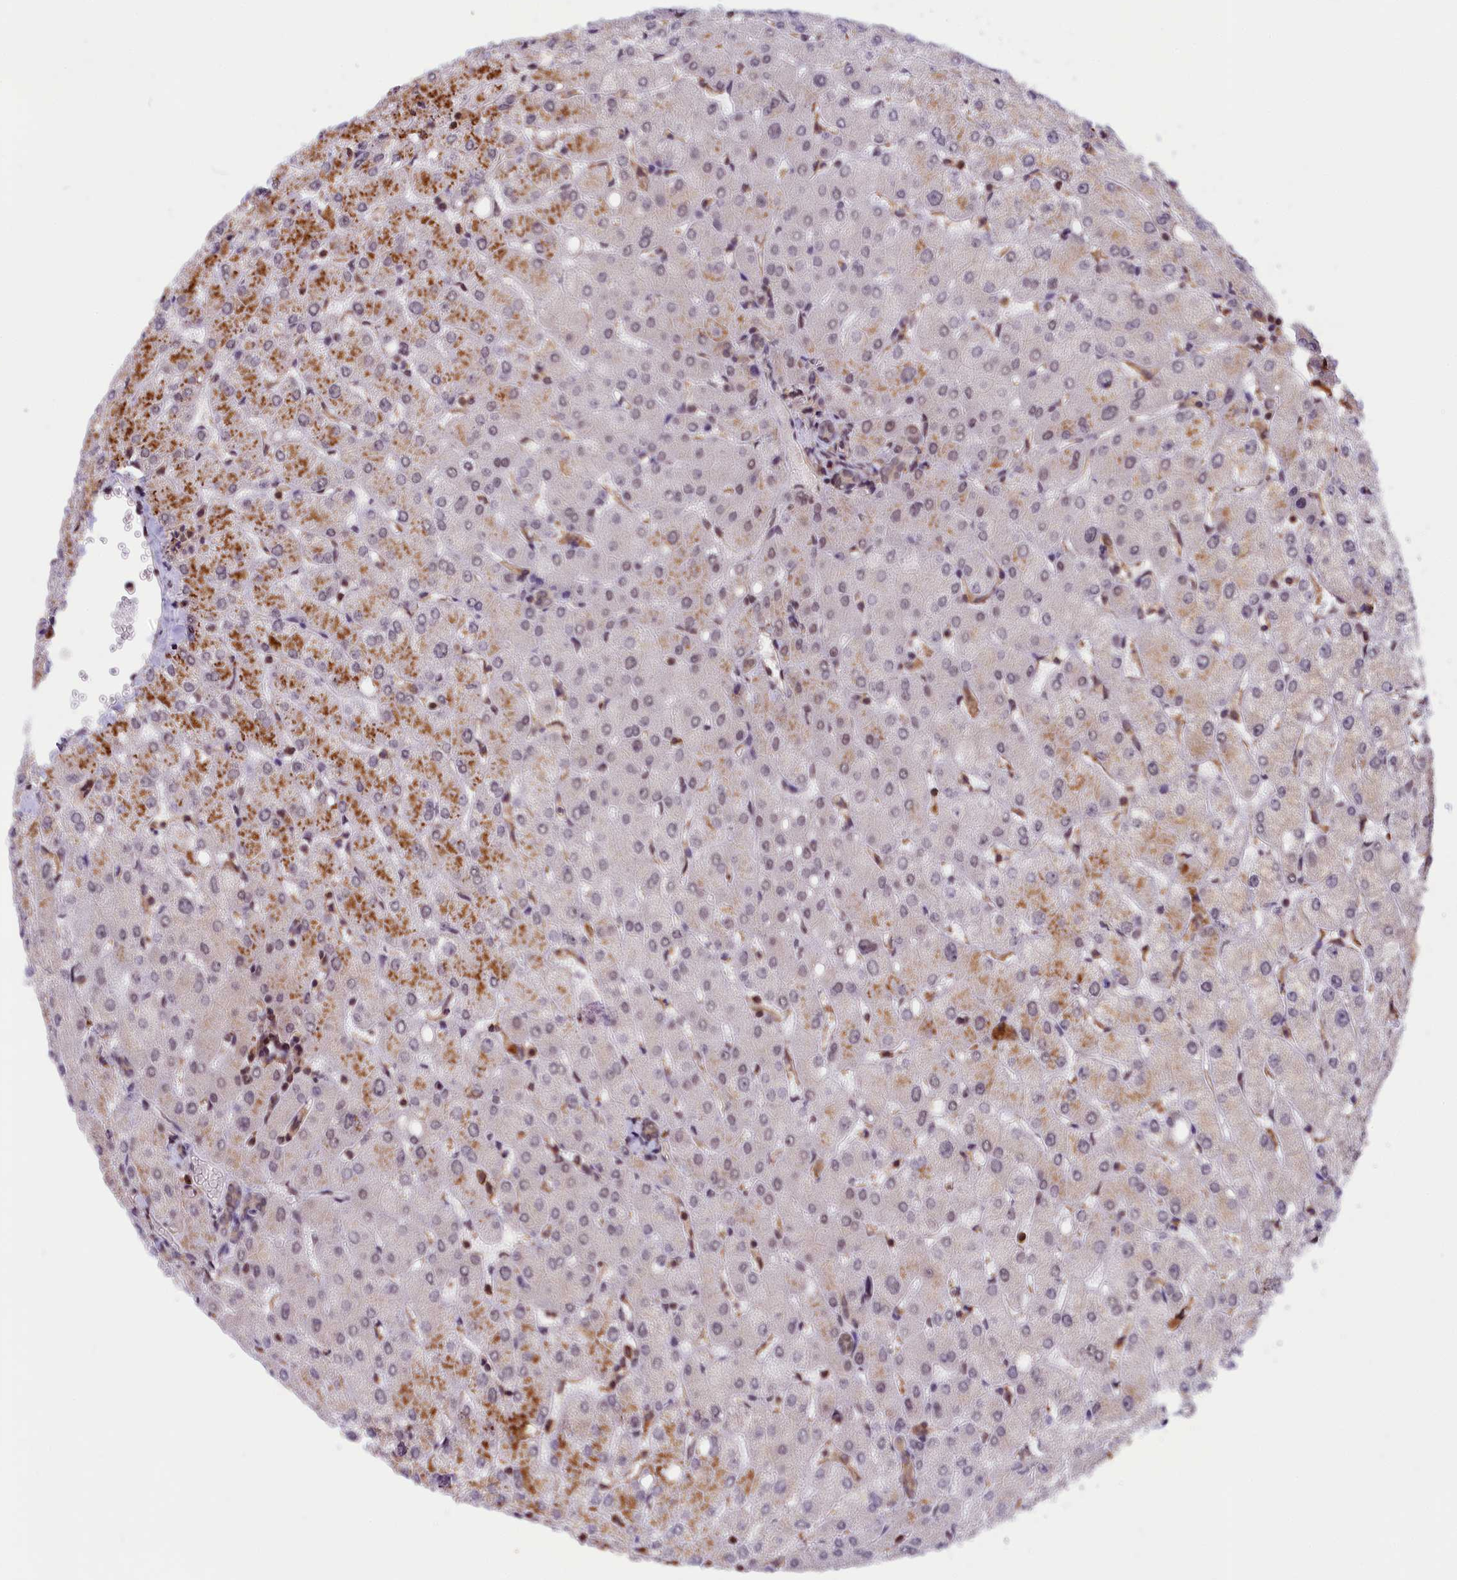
{"staining": {"intensity": "weak", "quantity": "25%-75%", "location": "nuclear"}, "tissue": "liver", "cell_type": "Cholangiocytes", "image_type": "normal", "snomed": [{"axis": "morphology", "description": "Normal tissue, NOS"}, {"axis": "topography", "description": "Liver"}], "caption": "Brown immunohistochemical staining in unremarkable liver reveals weak nuclear staining in about 25%-75% of cholangiocytes.", "gene": "ZC3H4", "patient": {"sex": "female", "age": 54}}